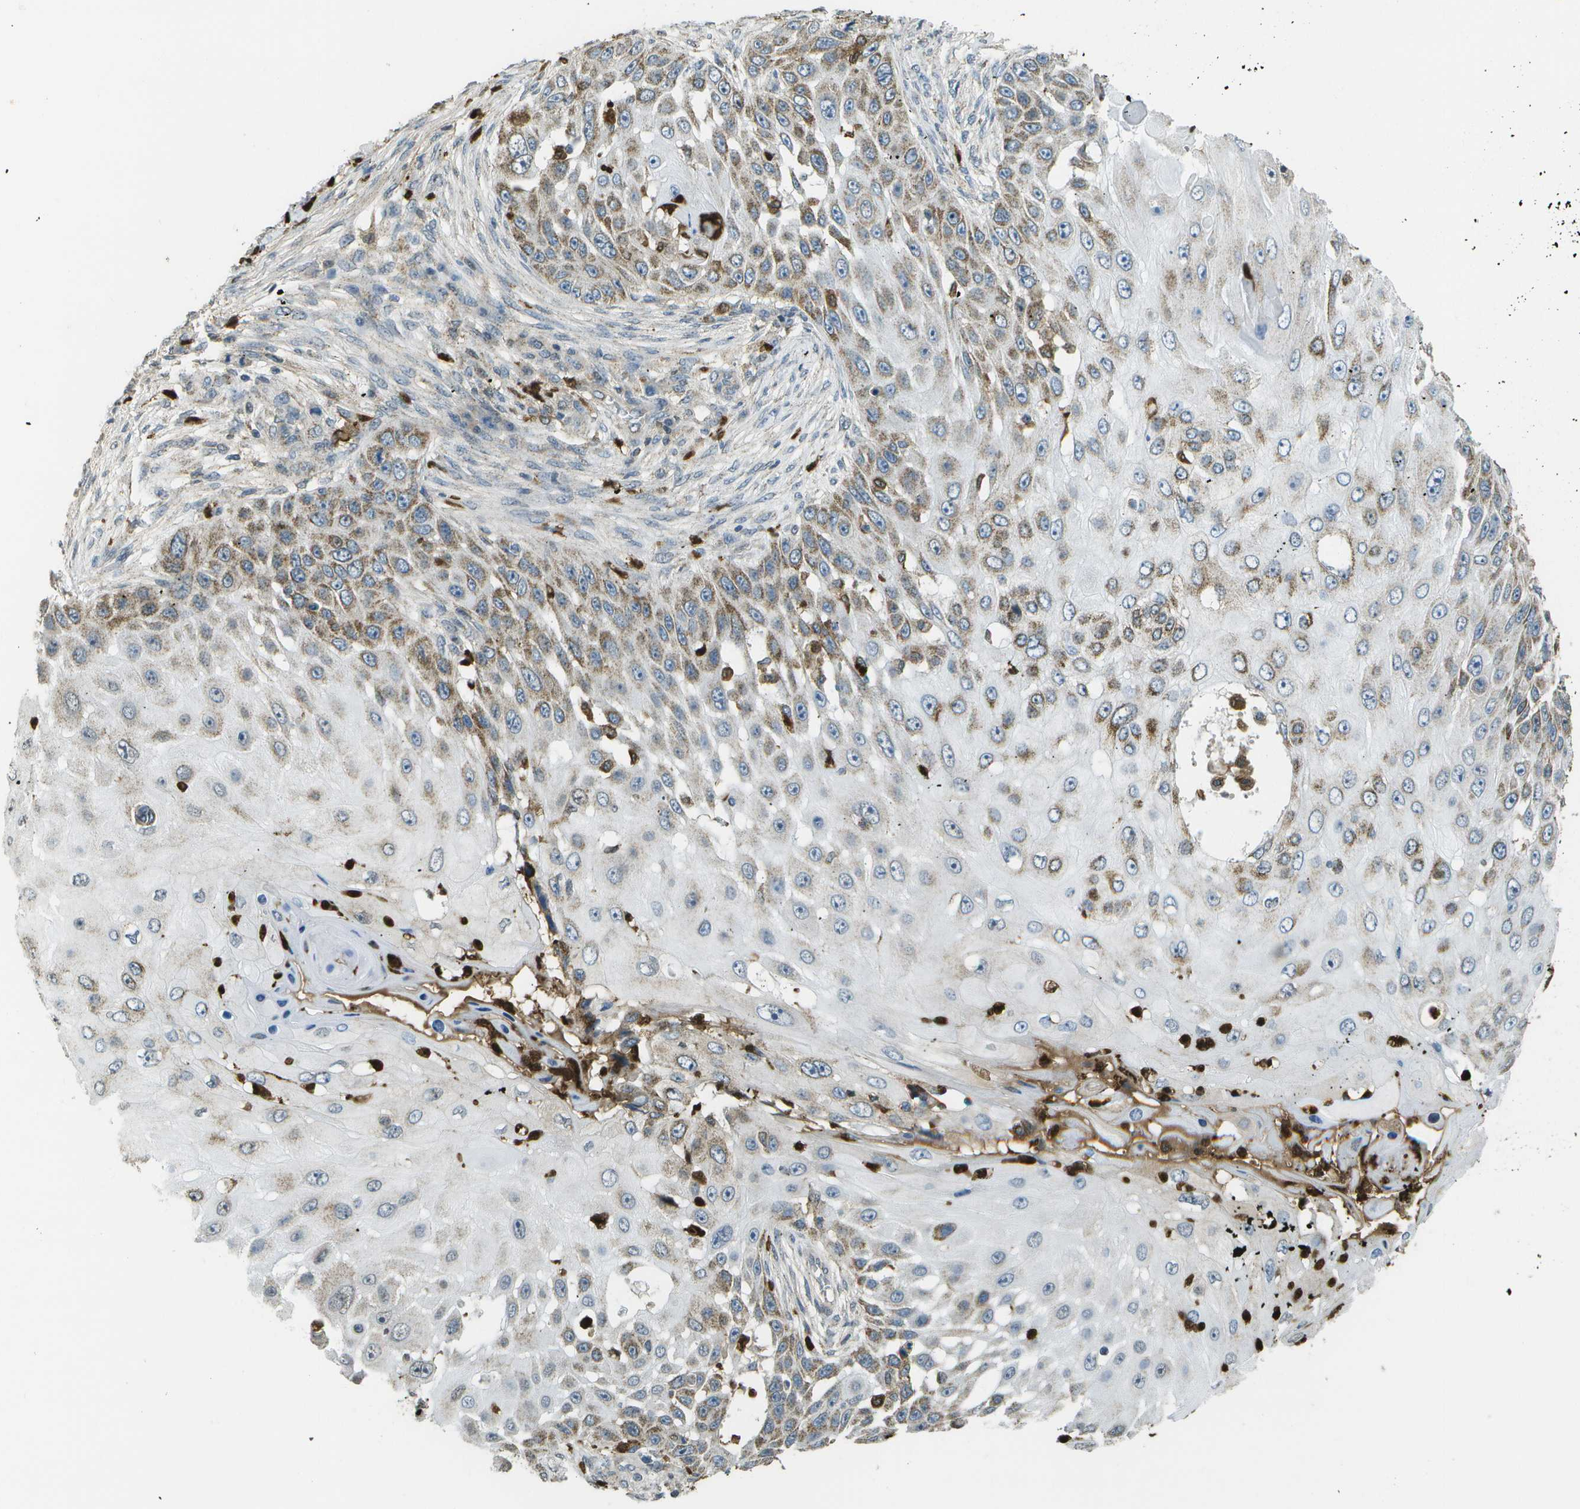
{"staining": {"intensity": "moderate", "quantity": "25%-75%", "location": "cytoplasmic/membranous"}, "tissue": "skin cancer", "cell_type": "Tumor cells", "image_type": "cancer", "snomed": [{"axis": "morphology", "description": "Squamous cell carcinoma, NOS"}, {"axis": "topography", "description": "Skin"}], "caption": "This photomicrograph demonstrates skin squamous cell carcinoma stained with immunohistochemistry (IHC) to label a protein in brown. The cytoplasmic/membranous of tumor cells show moderate positivity for the protein. Nuclei are counter-stained blue.", "gene": "CACHD1", "patient": {"sex": "female", "age": 44}}